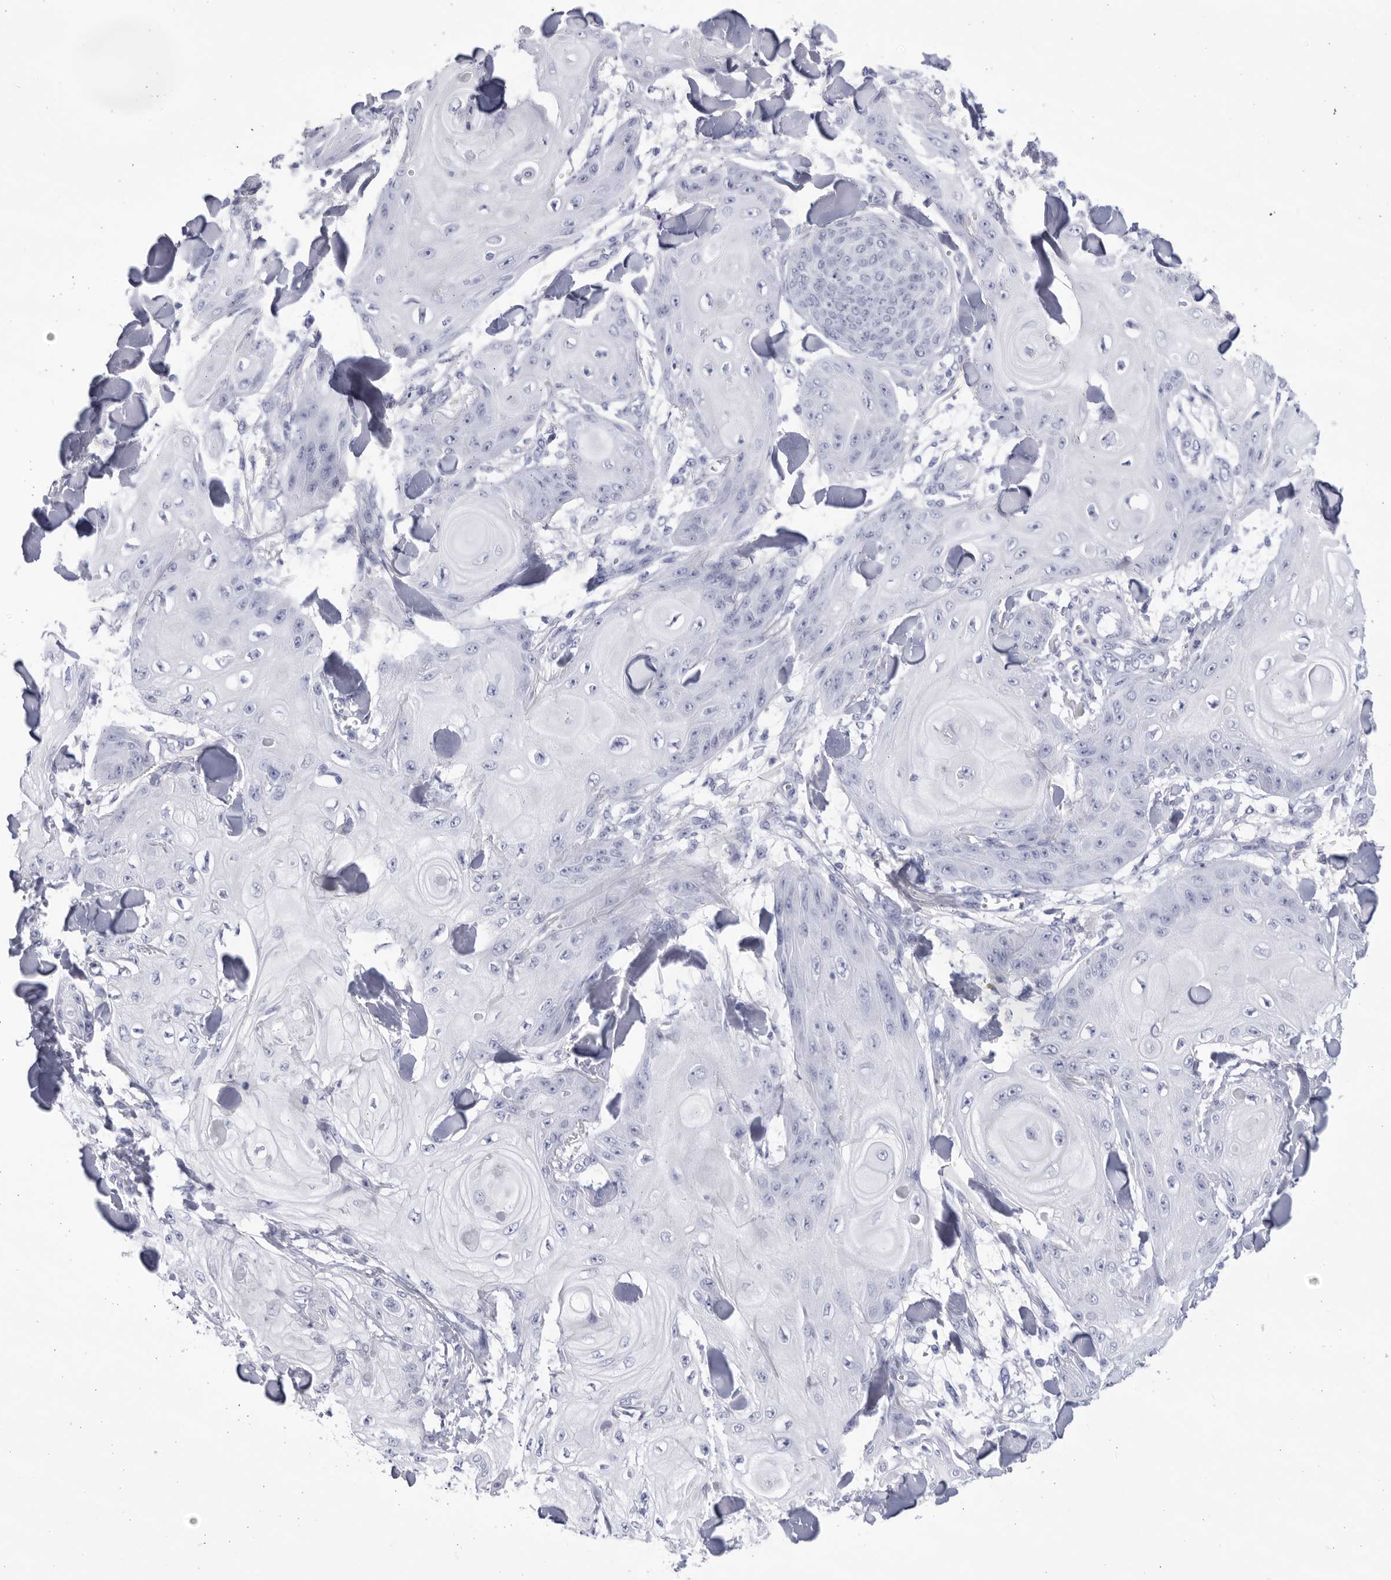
{"staining": {"intensity": "negative", "quantity": "none", "location": "none"}, "tissue": "skin cancer", "cell_type": "Tumor cells", "image_type": "cancer", "snomed": [{"axis": "morphology", "description": "Squamous cell carcinoma, NOS"}, {"axis": "topography", "description": "Skin"}], "caption": "Immunohistochemistry (IHC) histopathology image of neoplastic tissue: human squamous cell carcinoma (skin) stained with DAB exhibits no significant protein positivity in tumor cells.", "gene": "CCDC181", "patient": {"sex": "male", "age": 74}}